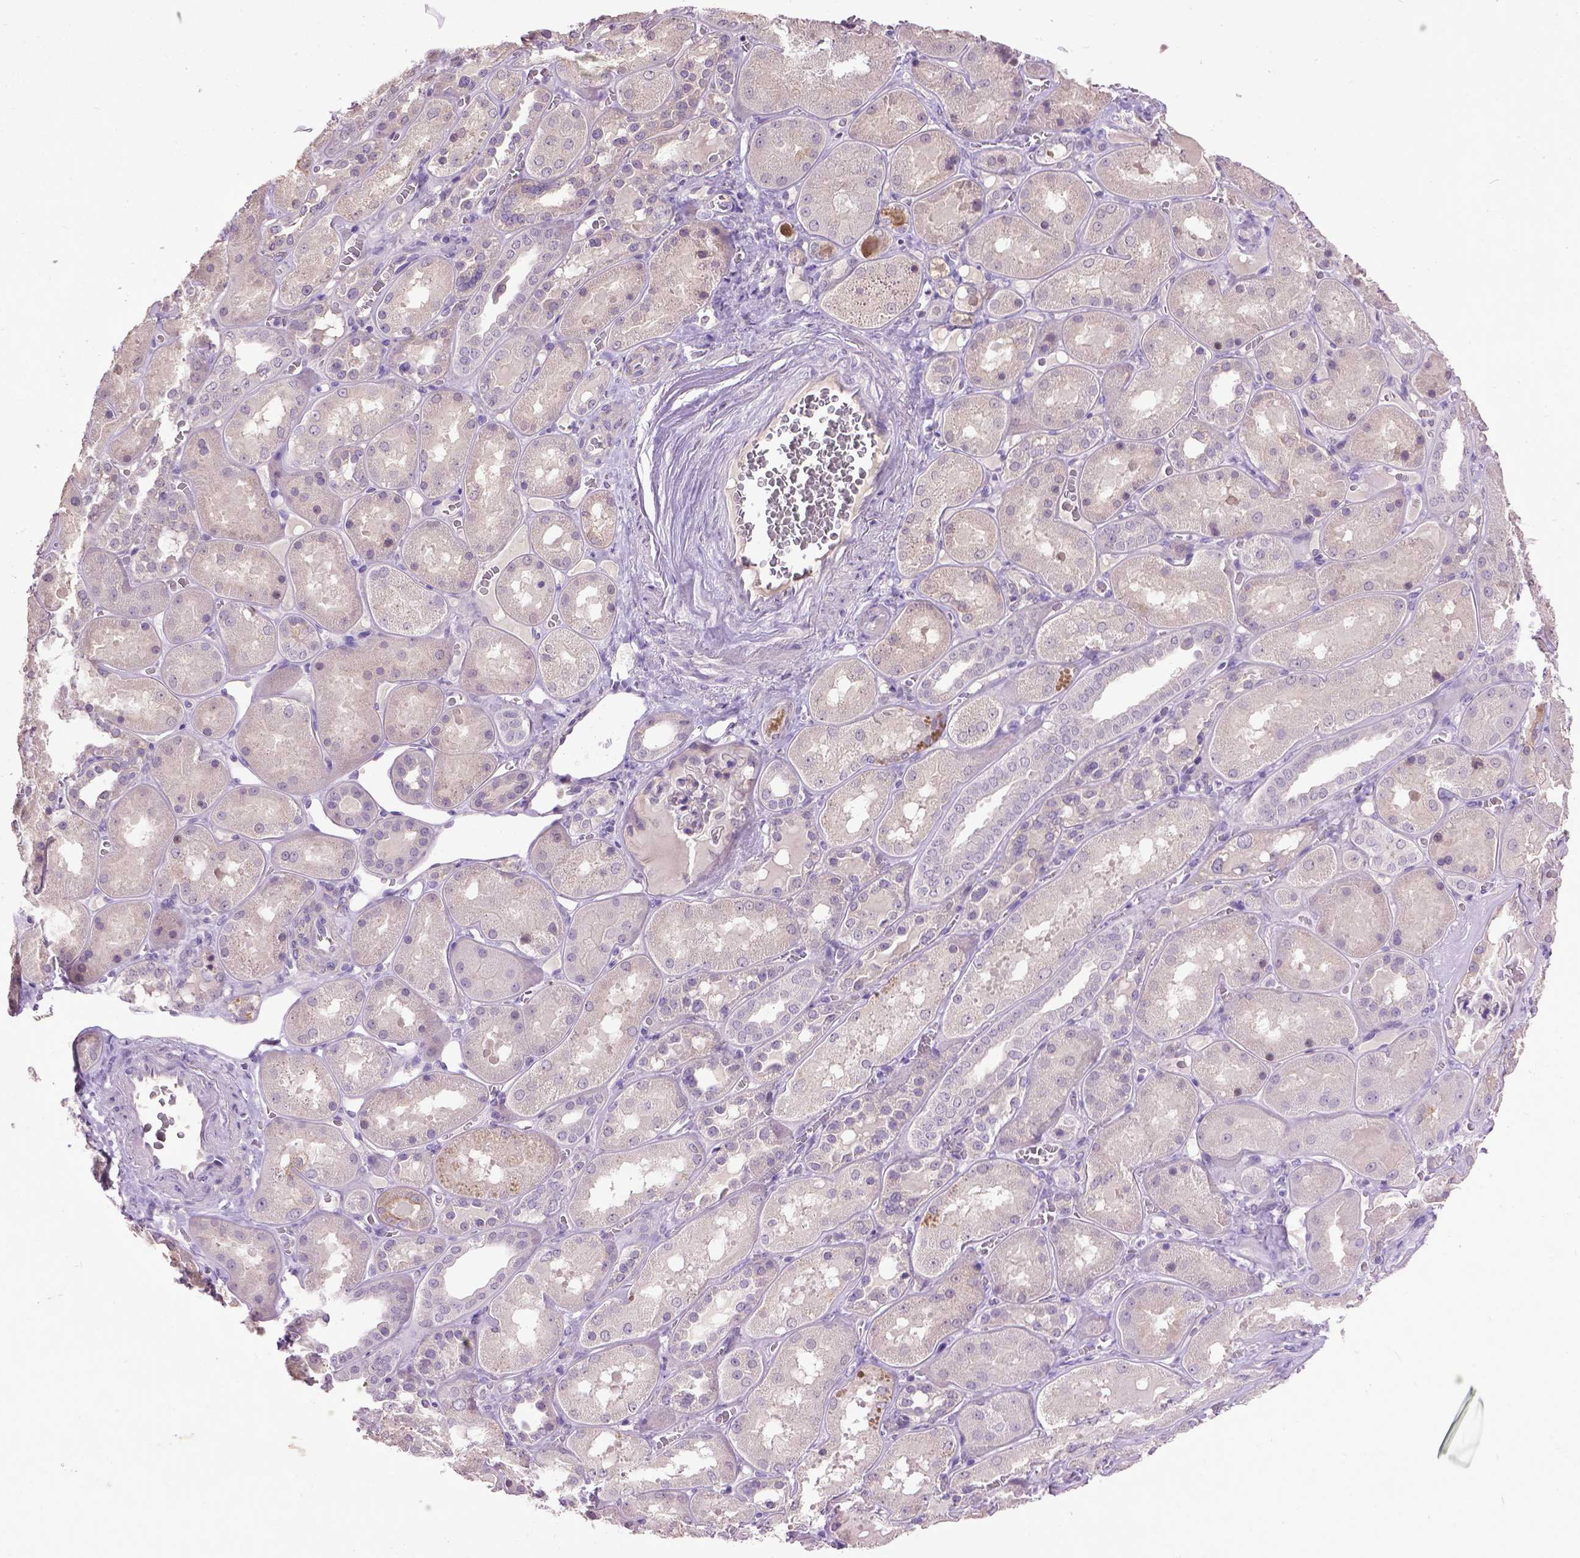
{"staining": {"intensity": "negative", "quantity": "none", "location": "none"}, "tissue": "kidney", "cell_type": "Cells in glomeruli", "image_type": "normal", "snomed": [{"axis": "morphology", "description": "Normal tissue, NOS"}, {"axis": "topography", "description": "Kidney"}], "caption": "This photomicrograph is of normal kidney stained with IHC to label a protein in brown with the nuclei are counter-stained blue. There is no staining in cells in glomeruli. (DAB immunohistochemistry (IHC) with hematoxylin counter stain).", "gene": "CPM", "patient": {"sex": "male", "age": 73}}